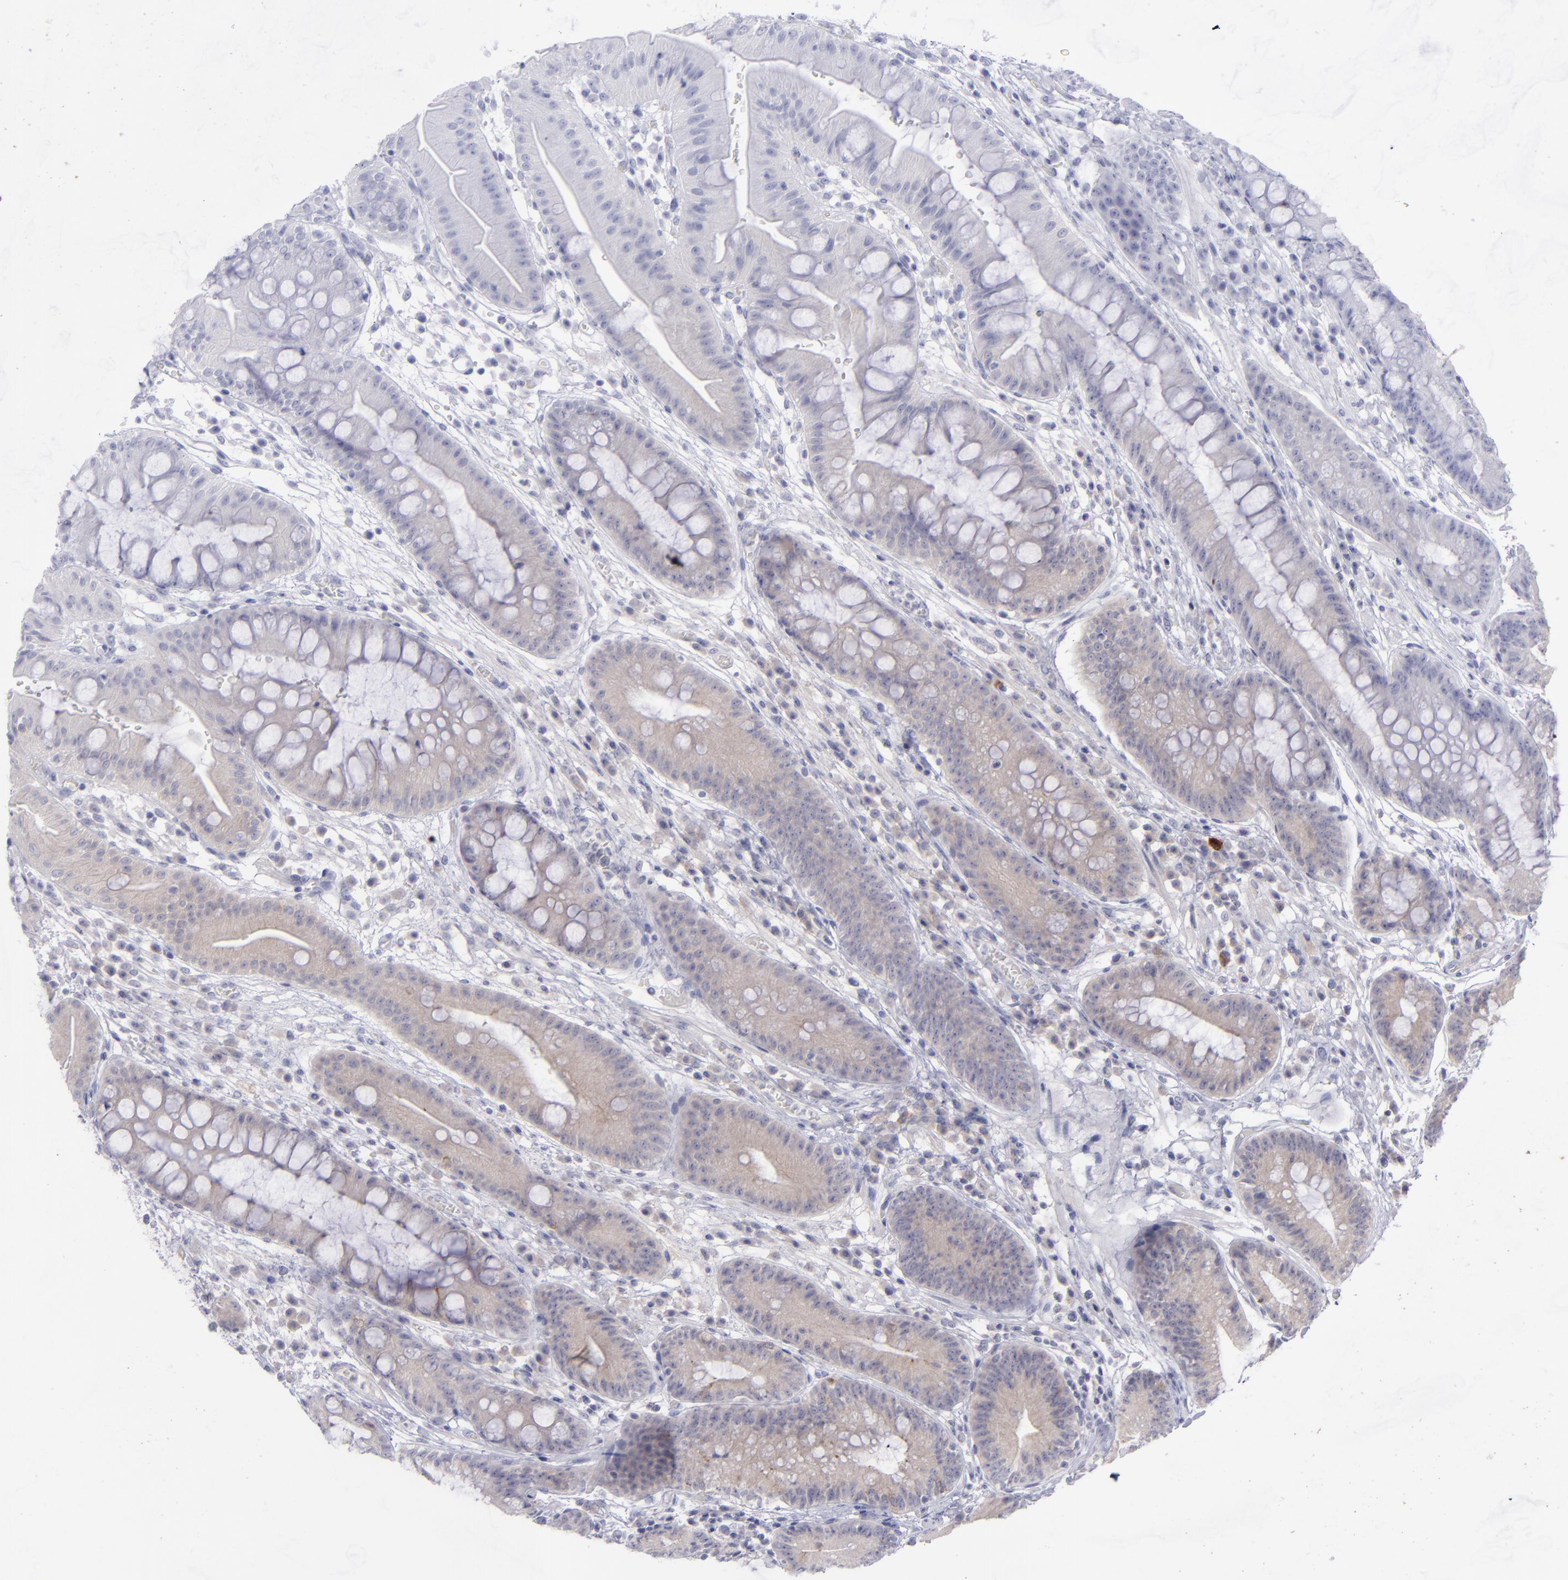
{"staining": {"intensity": "weak", "quantity": "25%-75%", "location": "cytoplasmic/membranous"}, "tissue": "stomach", "cell_type": "Glandular cells", "image_type": "normal", "snomed": [{"axis": "morphology", "description": "Normal tissue, NOS"}, {"axis": "morphology", "description": "Inflammation, NOS"}, {"axis": "topography", "description": "Stomach, lower"}], "caption": "Protein positivity by IHC exhibits weak cytoplasmic/membranous expression in approximately 25%-75% of glandular cells in unremarkable stomach. (DAB IHC, brown staining for protein, blue staining for nuclei).", "gene": "EVPL", "patient": {"sex": "male", "age": 59}}